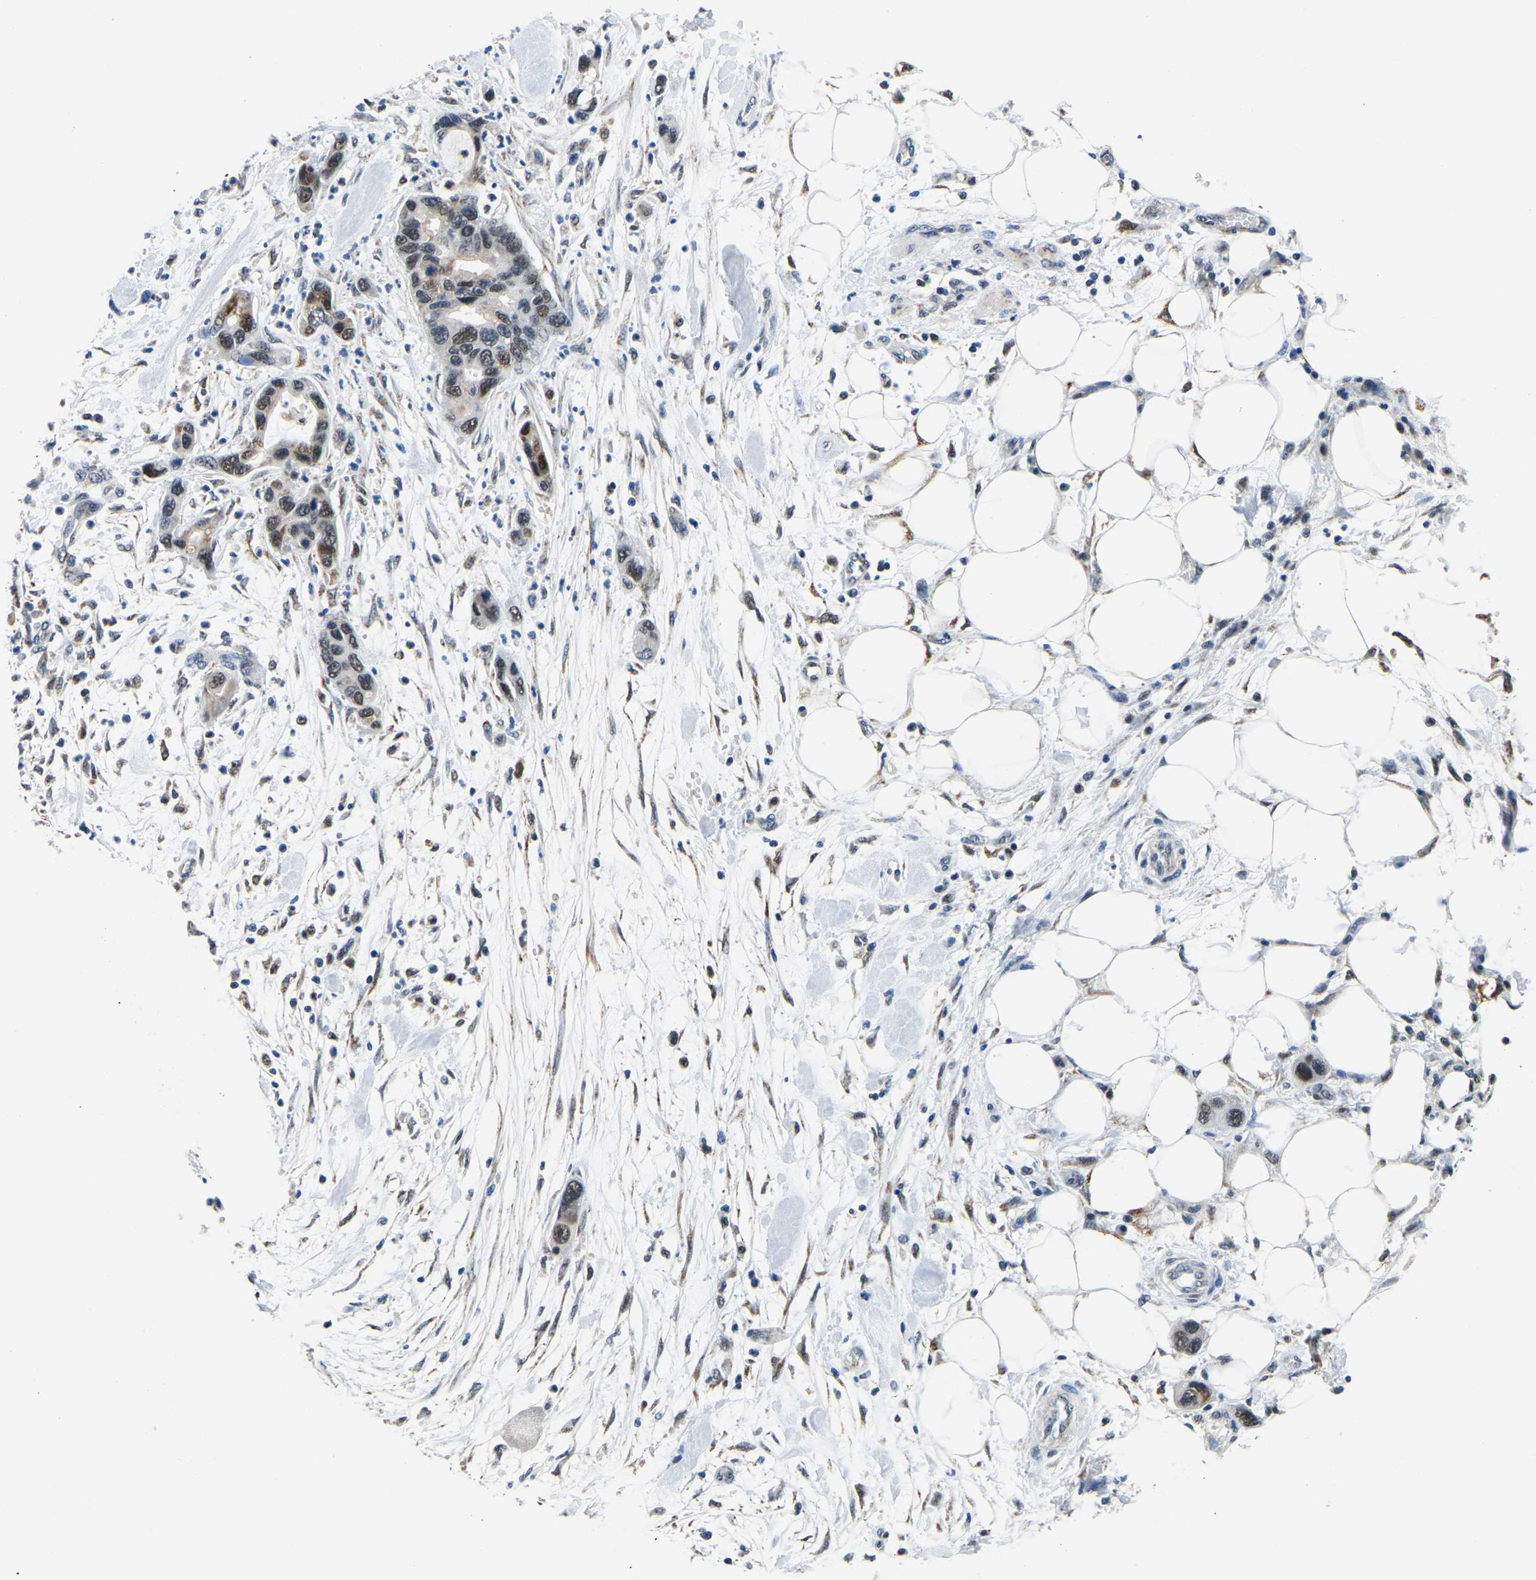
{"staining": {"intensity": "moderate", "quantity": ">75%", "location": "nuclear"}, "tissue": "pancreatic cancer", "cell_type": "Tumor cells", "image_type": "cancer", "snomed": [{"axis": "morphology", "description": "Normal tissue, NOS"}, {"axis": "morphology", "description": "Adenocarcinoma, NOS"}, {"axis": "topography", "description": "Pancreas"}], "caption": "This image shows immunohistochemistry staining of human pancreatic cancer, with medium moderate nuclear expression in about >75% of tumor cells.", "gene": "BNIP3L", "patient": {"sex": "female", "age": 71}}